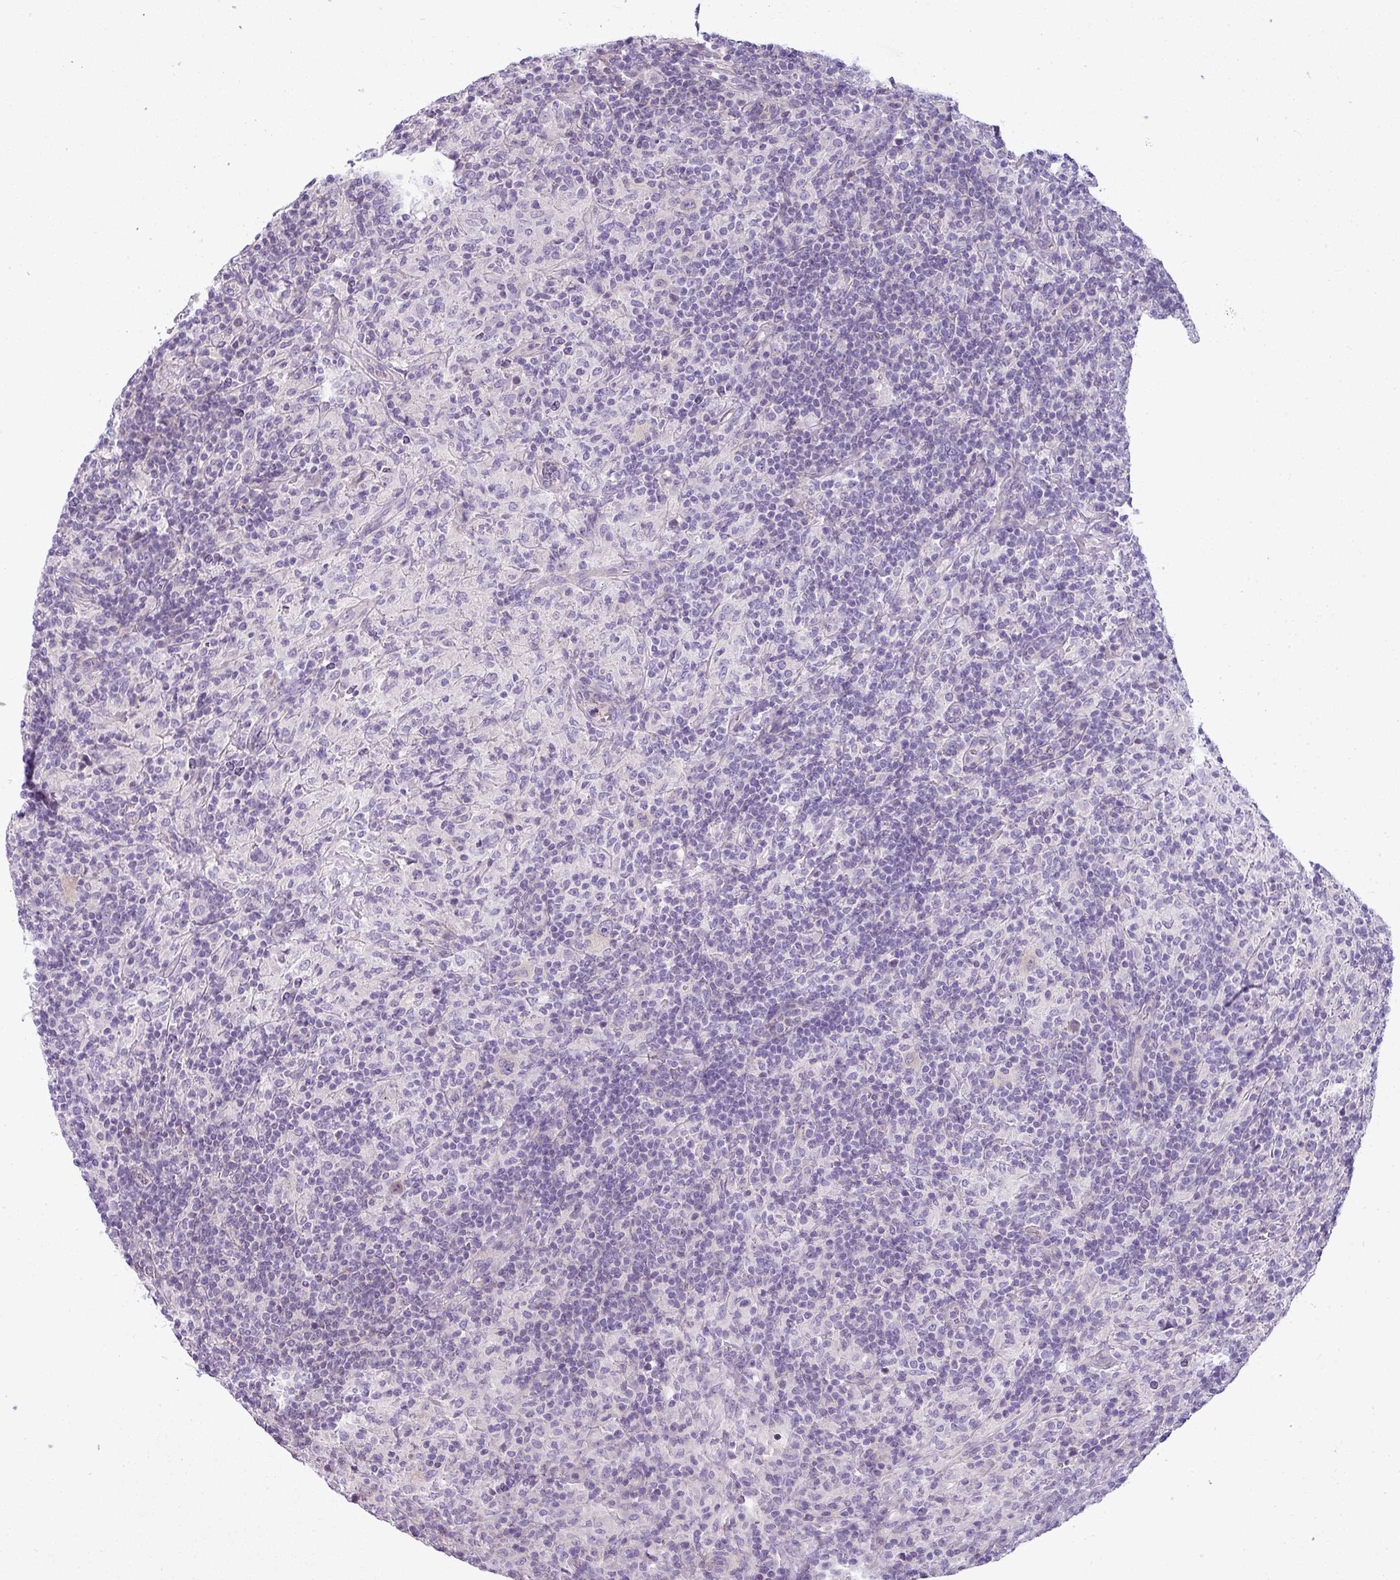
{"staining": {"intensity": "negative", "quantity": "none", "location": "none"}, "tissue": "lymphoma", "cell_type": "Tumor cells", "image_type": "cancer", "snomed": [{"axis": "morphology", "description": "Hodgkin's disease, NOS"}, {"axis": "topography", "description": "Lymph node"}], "caption": "Immunohistochemistry (IHC) micrograph of Hodgkin's disease stained for a protein (brown), which reveals no positivity in tumor cells.", "gene": "PALS2", "patient": {"sex": "male", "age": 70}}